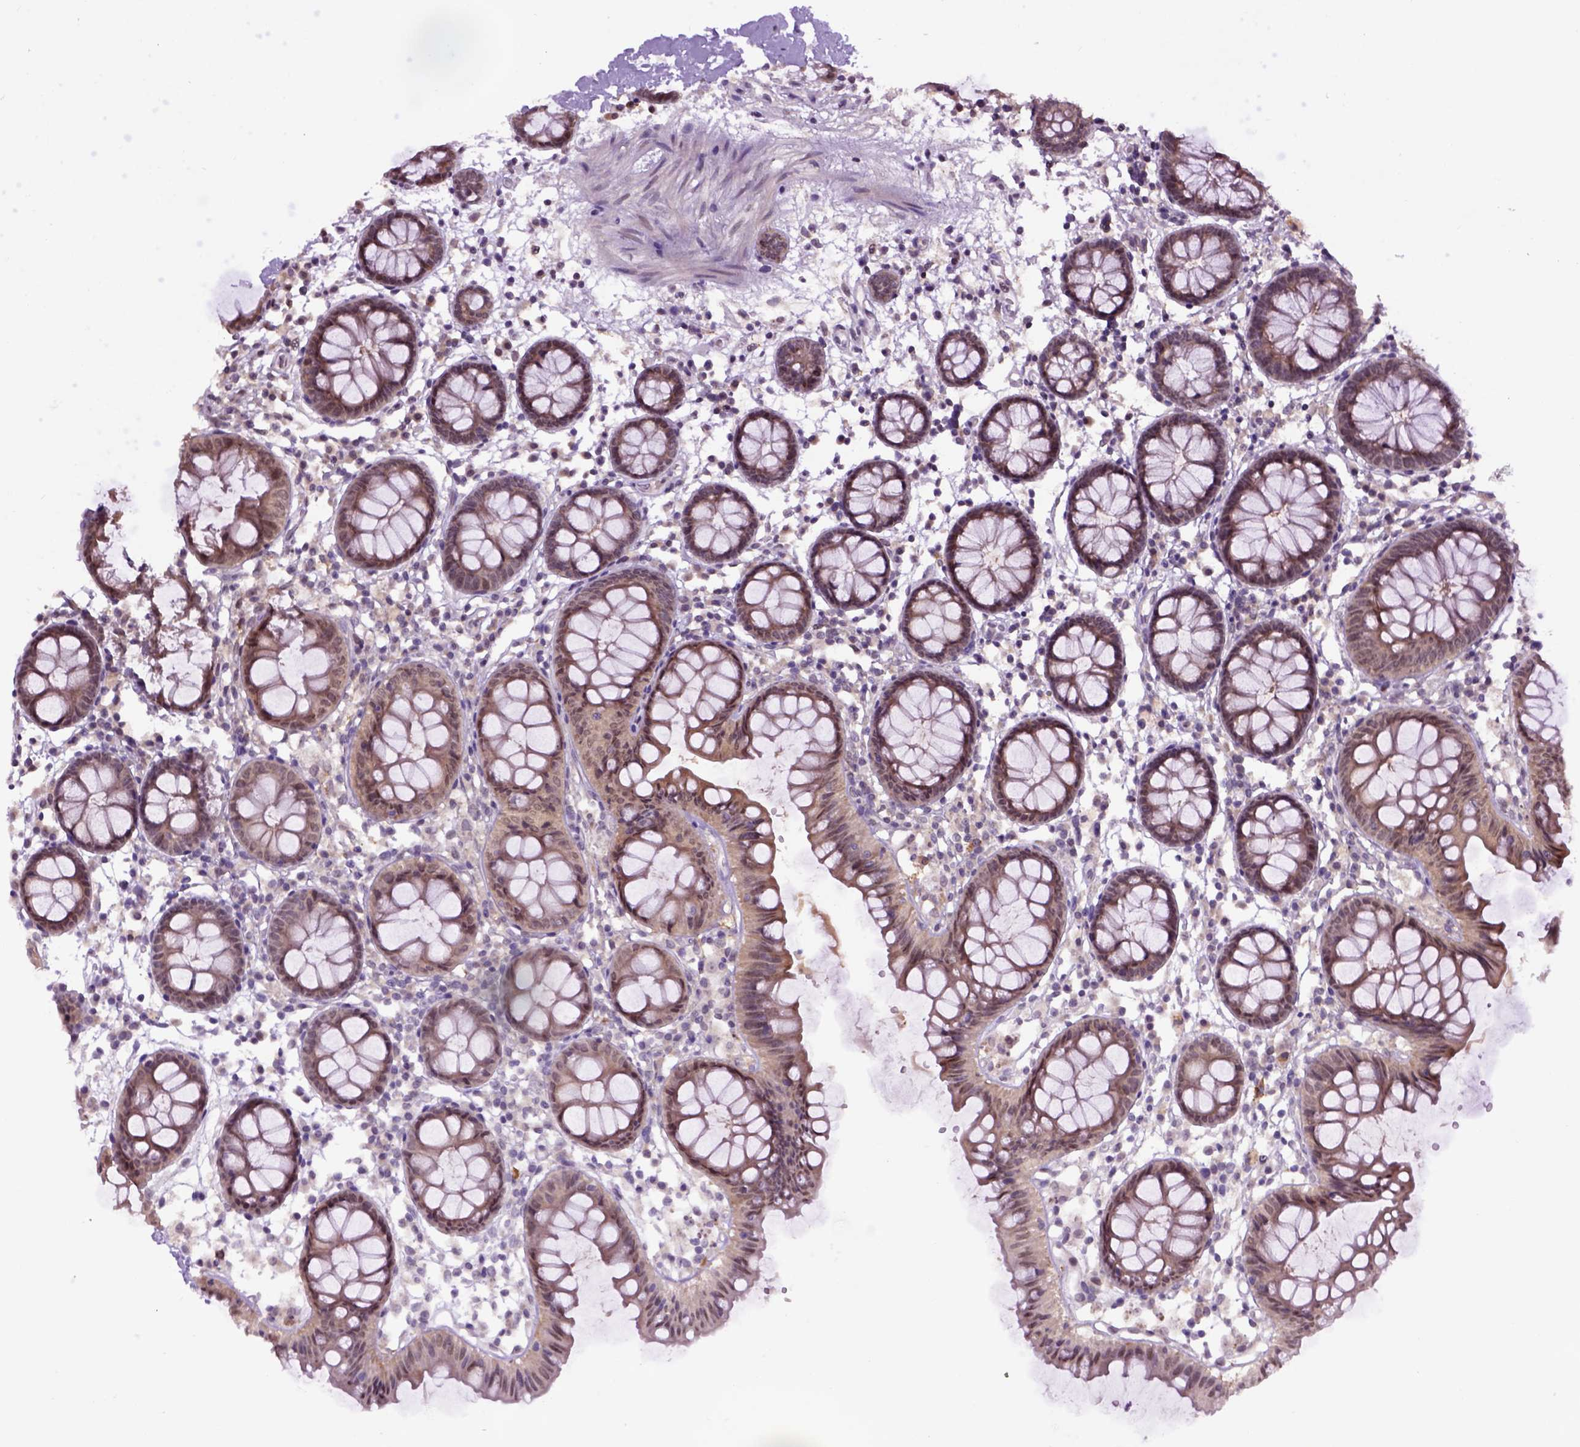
{"staining": {"intensity": "negative", "quantity": "none", "location": "none"}, "tissue": "colon", "cell_type": "Endothelial cells", "image_type": "normal", "snomed": [{"axis": "morphology", "description": "Normal tissue, NOS"}, {"axis": "topography", "description": "Colon"}], "caption": "Immunohistochemistry of normal human colon exhibits no positivity in endothelial cells.", "gene": "RAB43", "patient": {"sex": "female", "age": 84}}